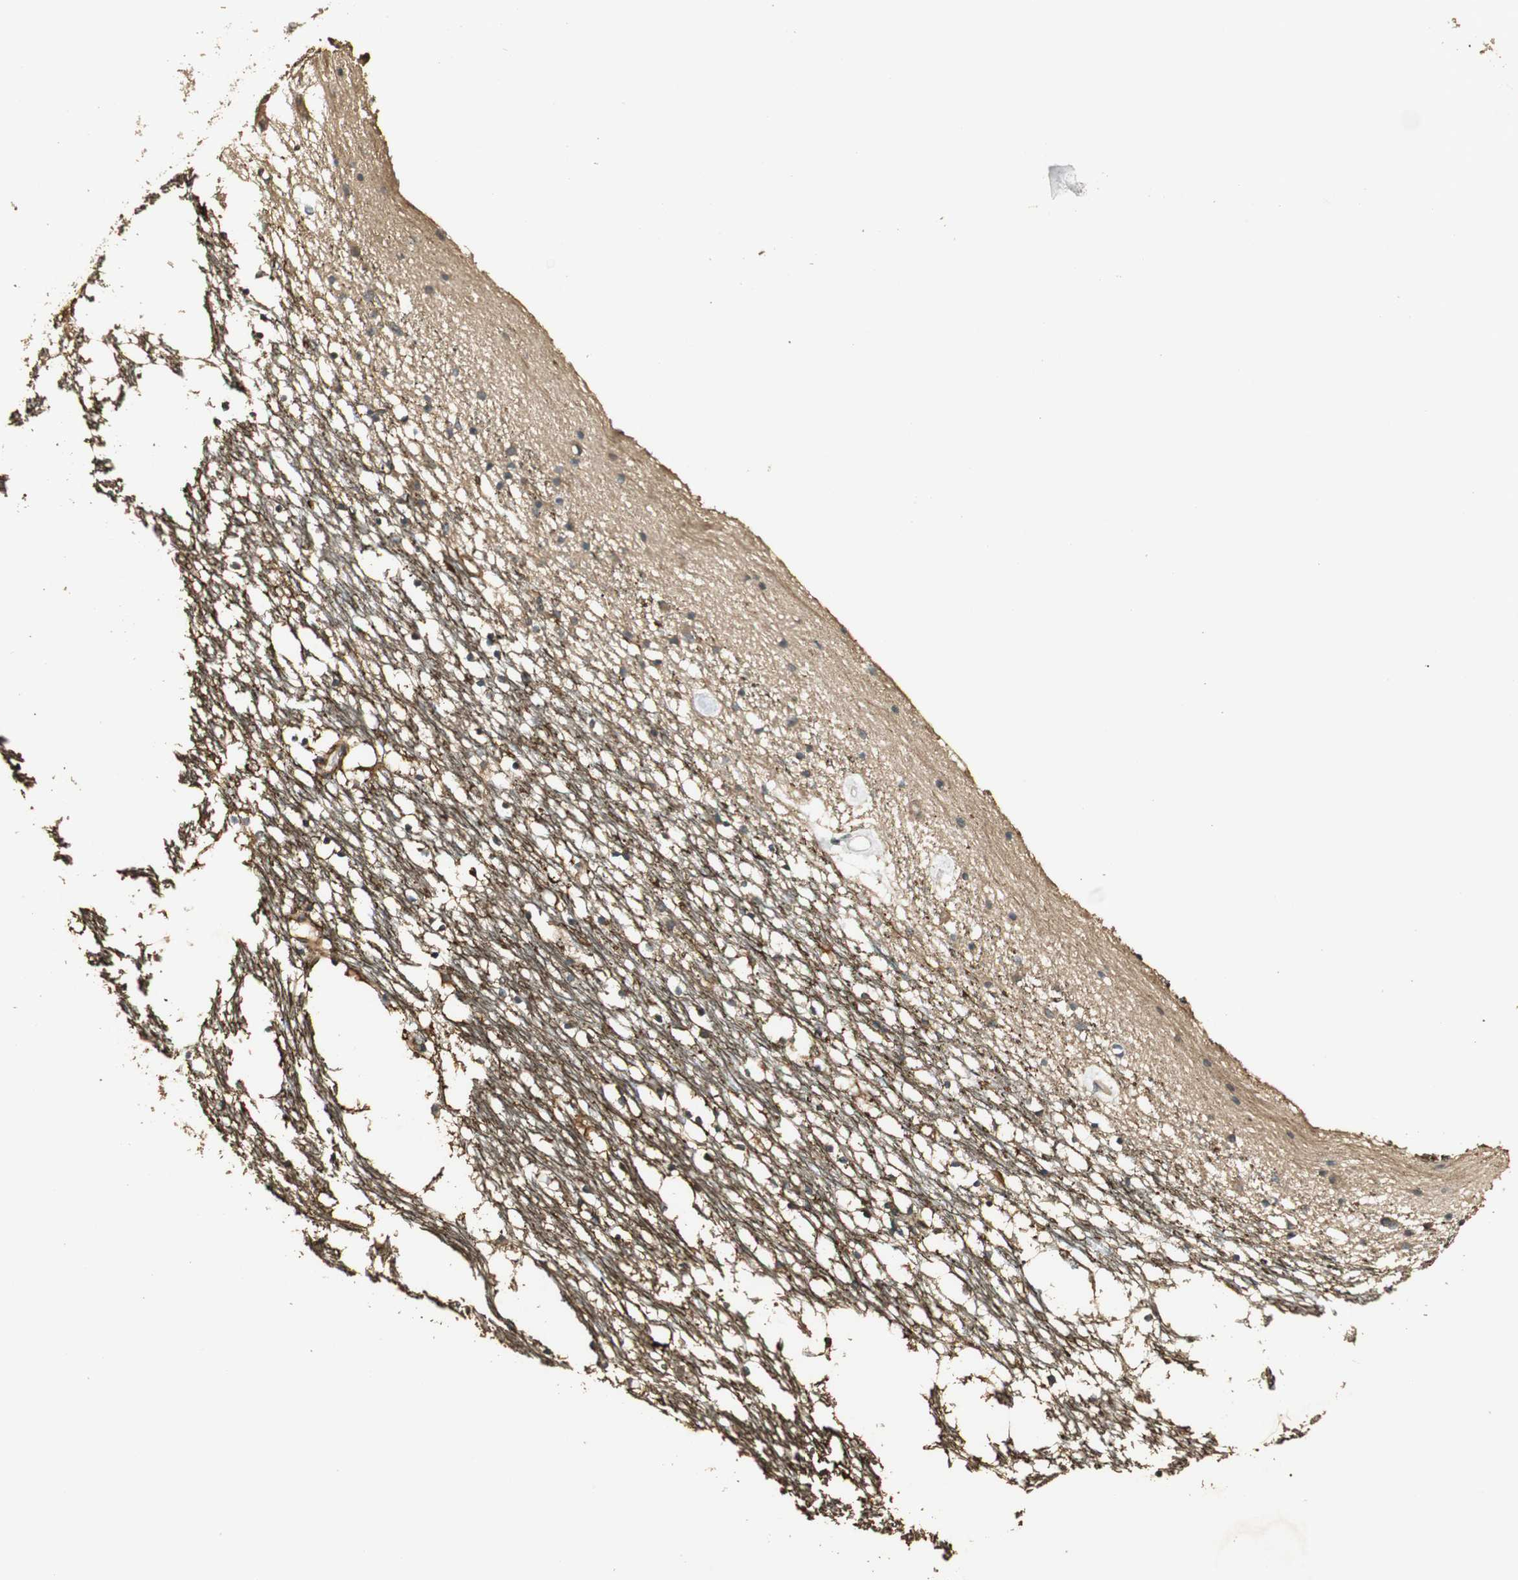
{"staining": {"intensity": "weak", "quantity": "25%-75%", "location": "cytoplasmic/membranous"}, "tissue": "caudate", "cell_type": "Glial cells", "image_type": "normal", "snomed": [{"axis": "morphology", "description": "Normal tissue, NOS"}, {"axis": "topography", "description": "Lateral ventricle wall"}], "caption": "Immunohistochemical staining of unremarkable caudate displays low levels of weak cytoplasmic/membranous expression in approximately 25%-75% of glial cells. (DAB (3,3'-diaminobenzidine) = brown stain, brightfield microscopy at high magnification).", "gene": "USP2", "patient": {"sex": "male", "age": 45}}